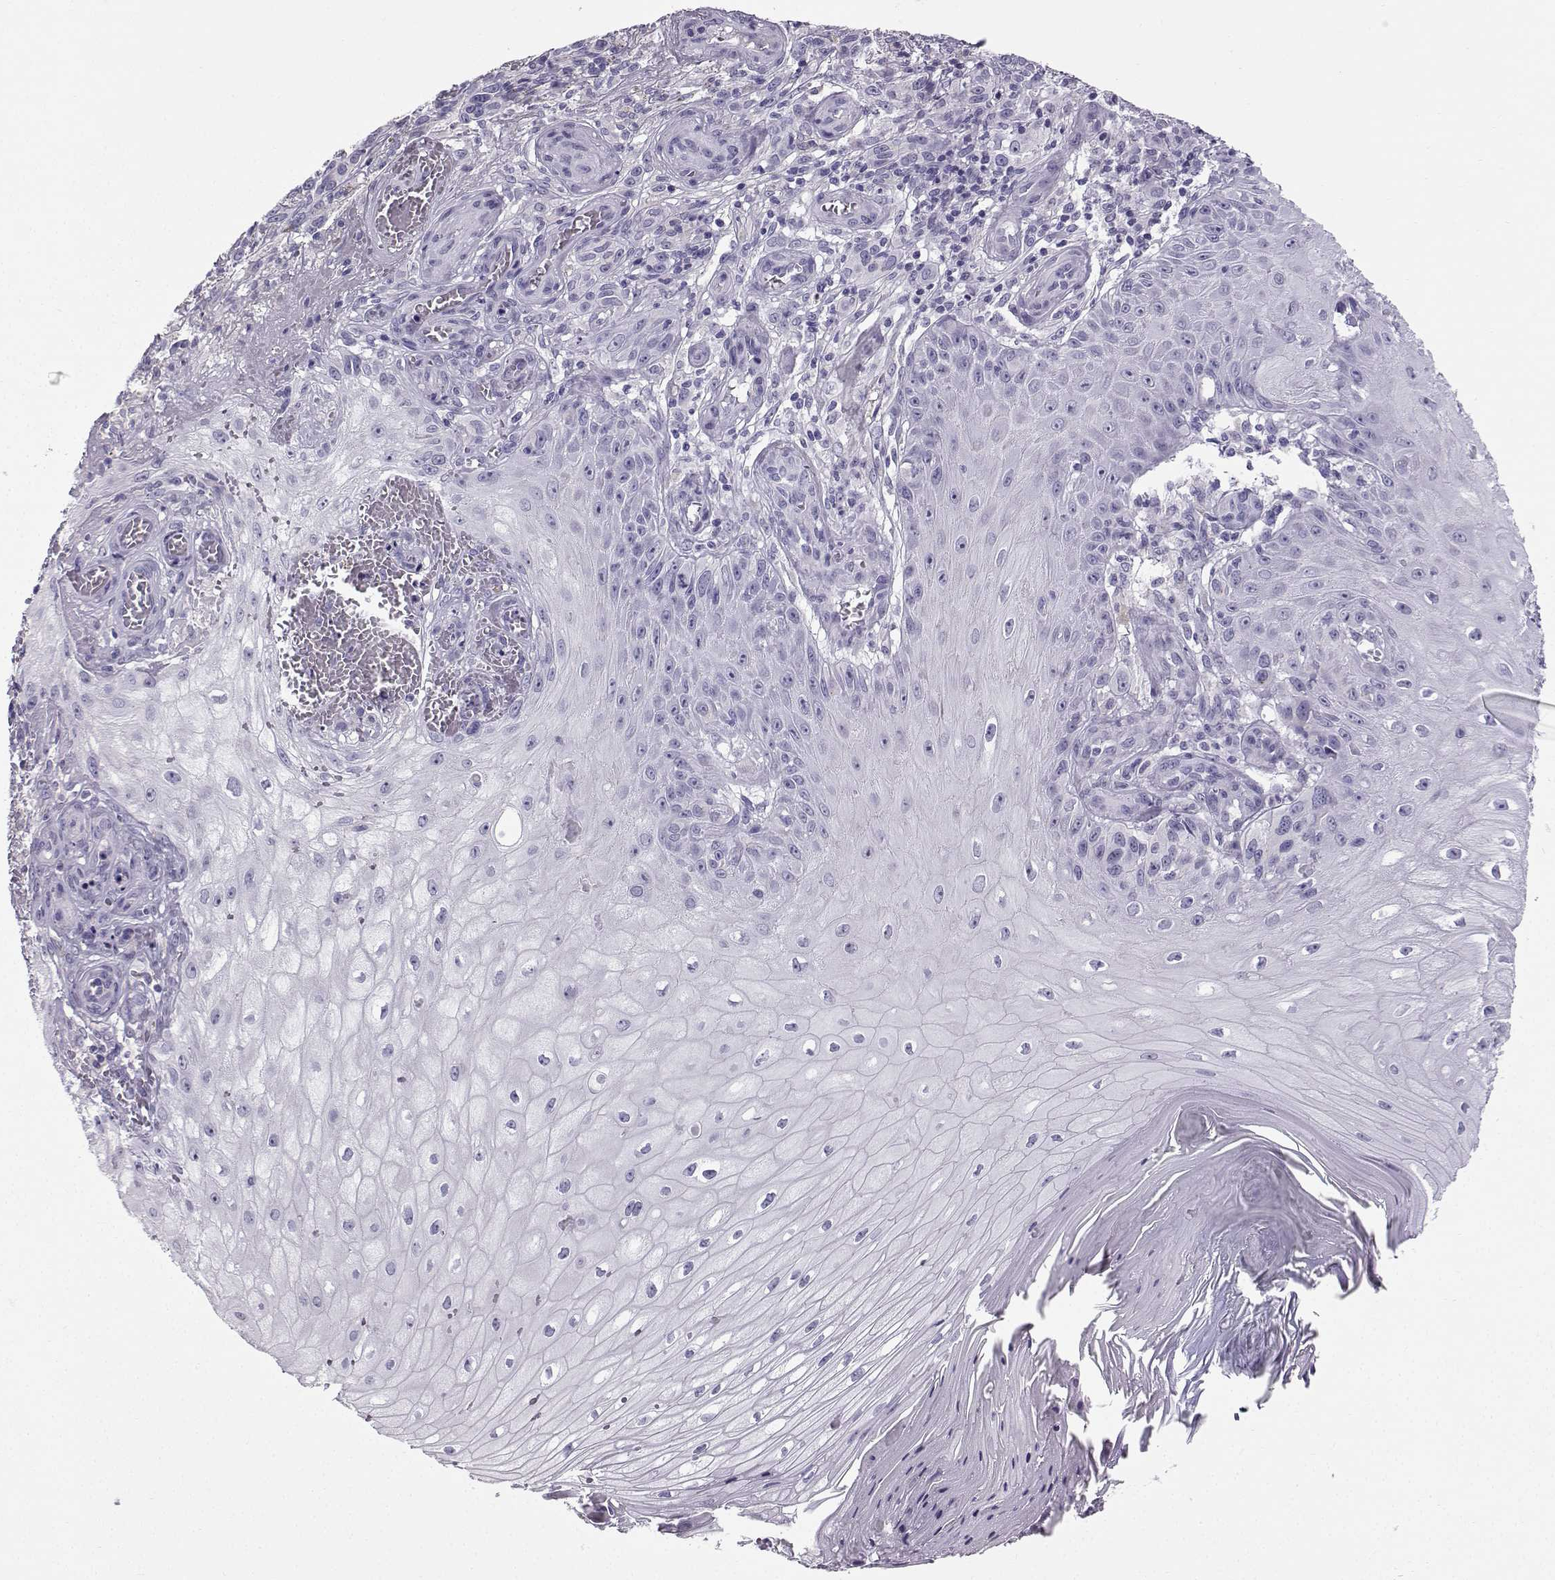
{"staining": {"intensity": "negative", "quantity": "none", "location": "none"}, "tissue": "melanoma", "cell_type": "Tumor cells", "image_type": "cancer", "snomed": [{"axis": "morphology", "description": "Malignant melanoma, NOS"}, {"axis": "topography", "description": "Skin"}], "caption": "Tumor cells are negative for brown protein staining in malignant melanoma.", "gene": "ZBTB8B", "patient": {"sex": "female", "age": 53}}